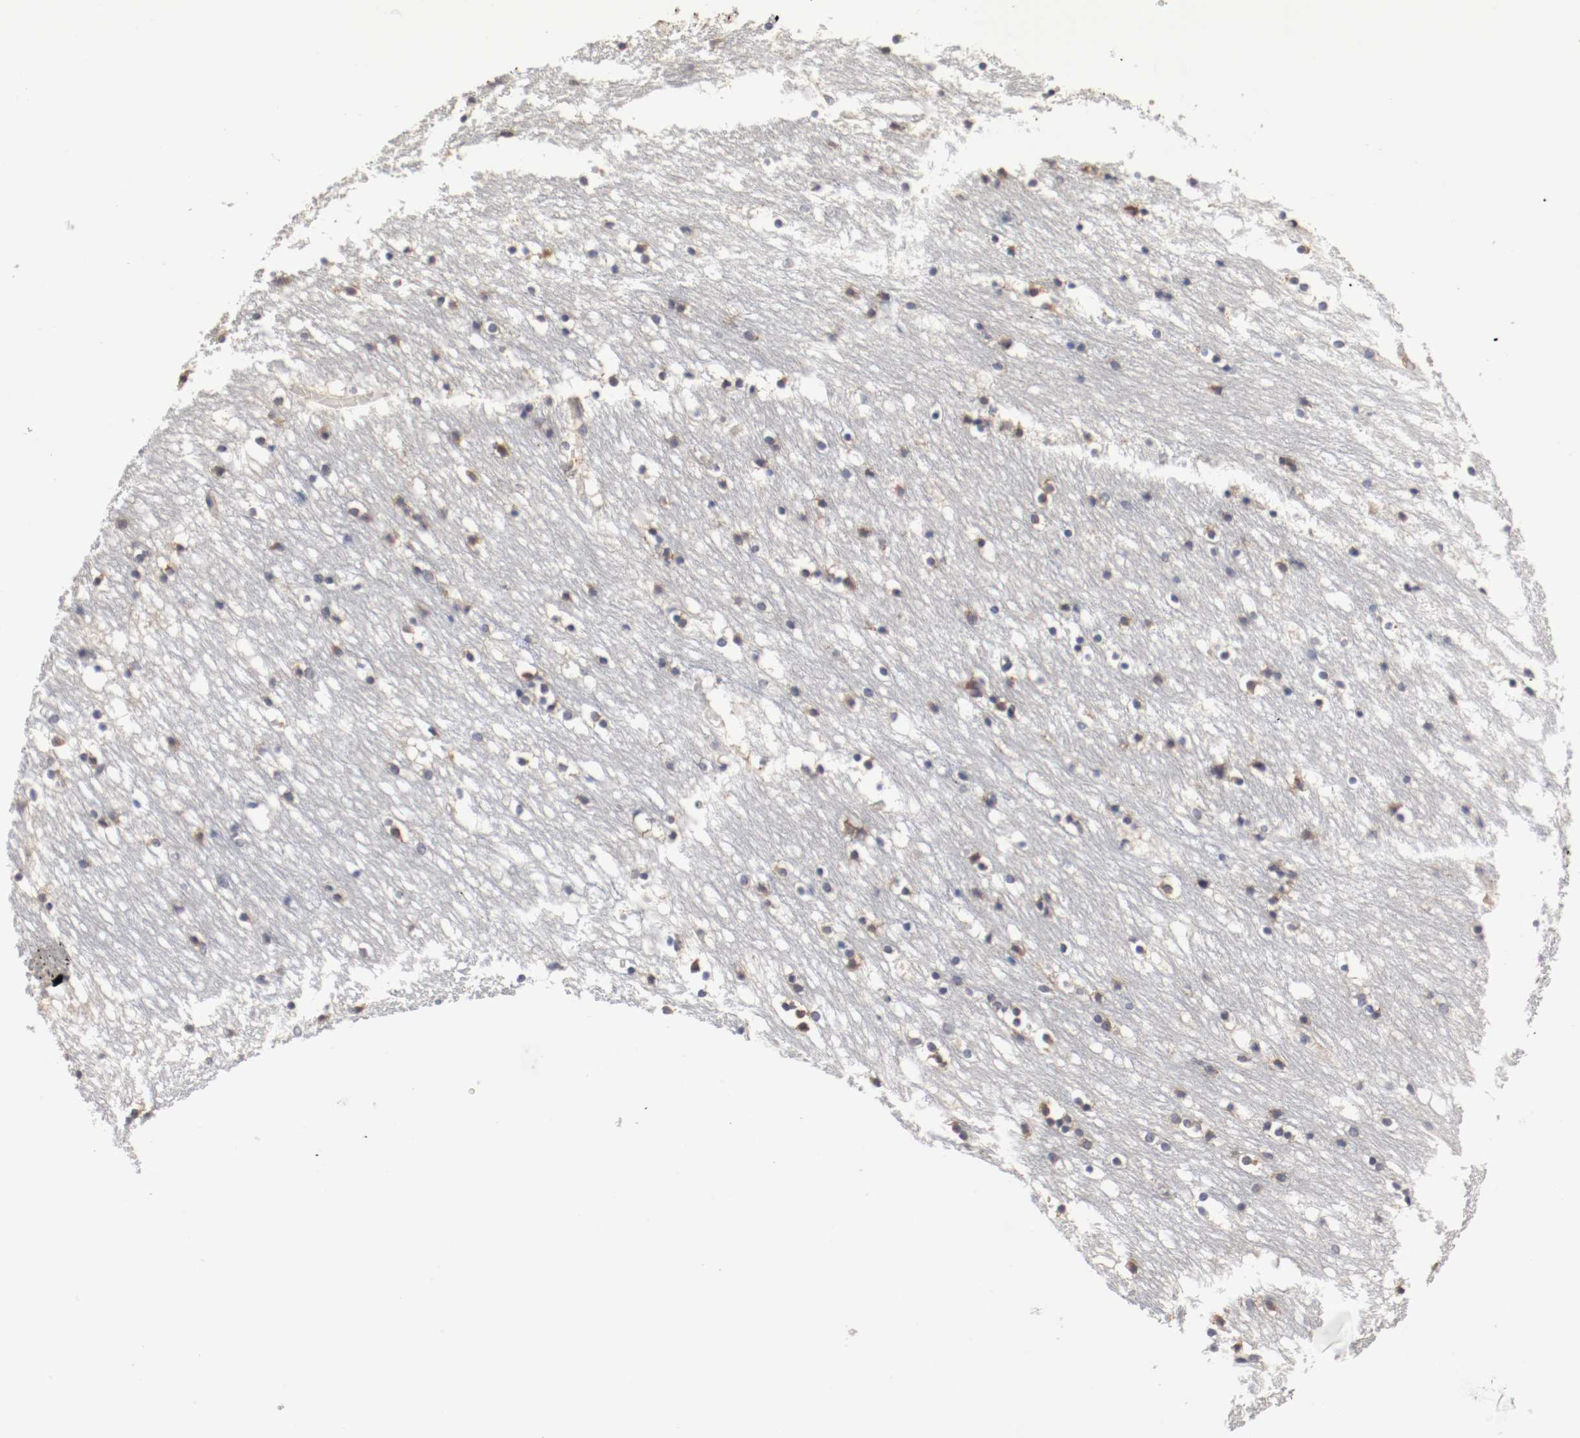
{"staining": {"intensity": "moderate", "quantity": "25%-75%", "location": "cytoplasmic/membranous"}, "tissue": "caudate", "cell_type": "Glial cells", "image_type": "normal", "snomed": [{"axis": "morphology", "description": "Normal tissue, NOS"}, {"axis": "topography", "description": "Lateral ventricle wall"}], "caption": "DAB (3,3'-diaminobenzidine) immunohistochemical staining of unremarkable caudate exhibits moderate cytoplasmic/membranous protein staining in about 25%-75% of glial cells. (Brightfield microscopy of DAB IHC at high magnification).", "gene": "FKBP3", "patient": {"sex": "male", "age": 45}}